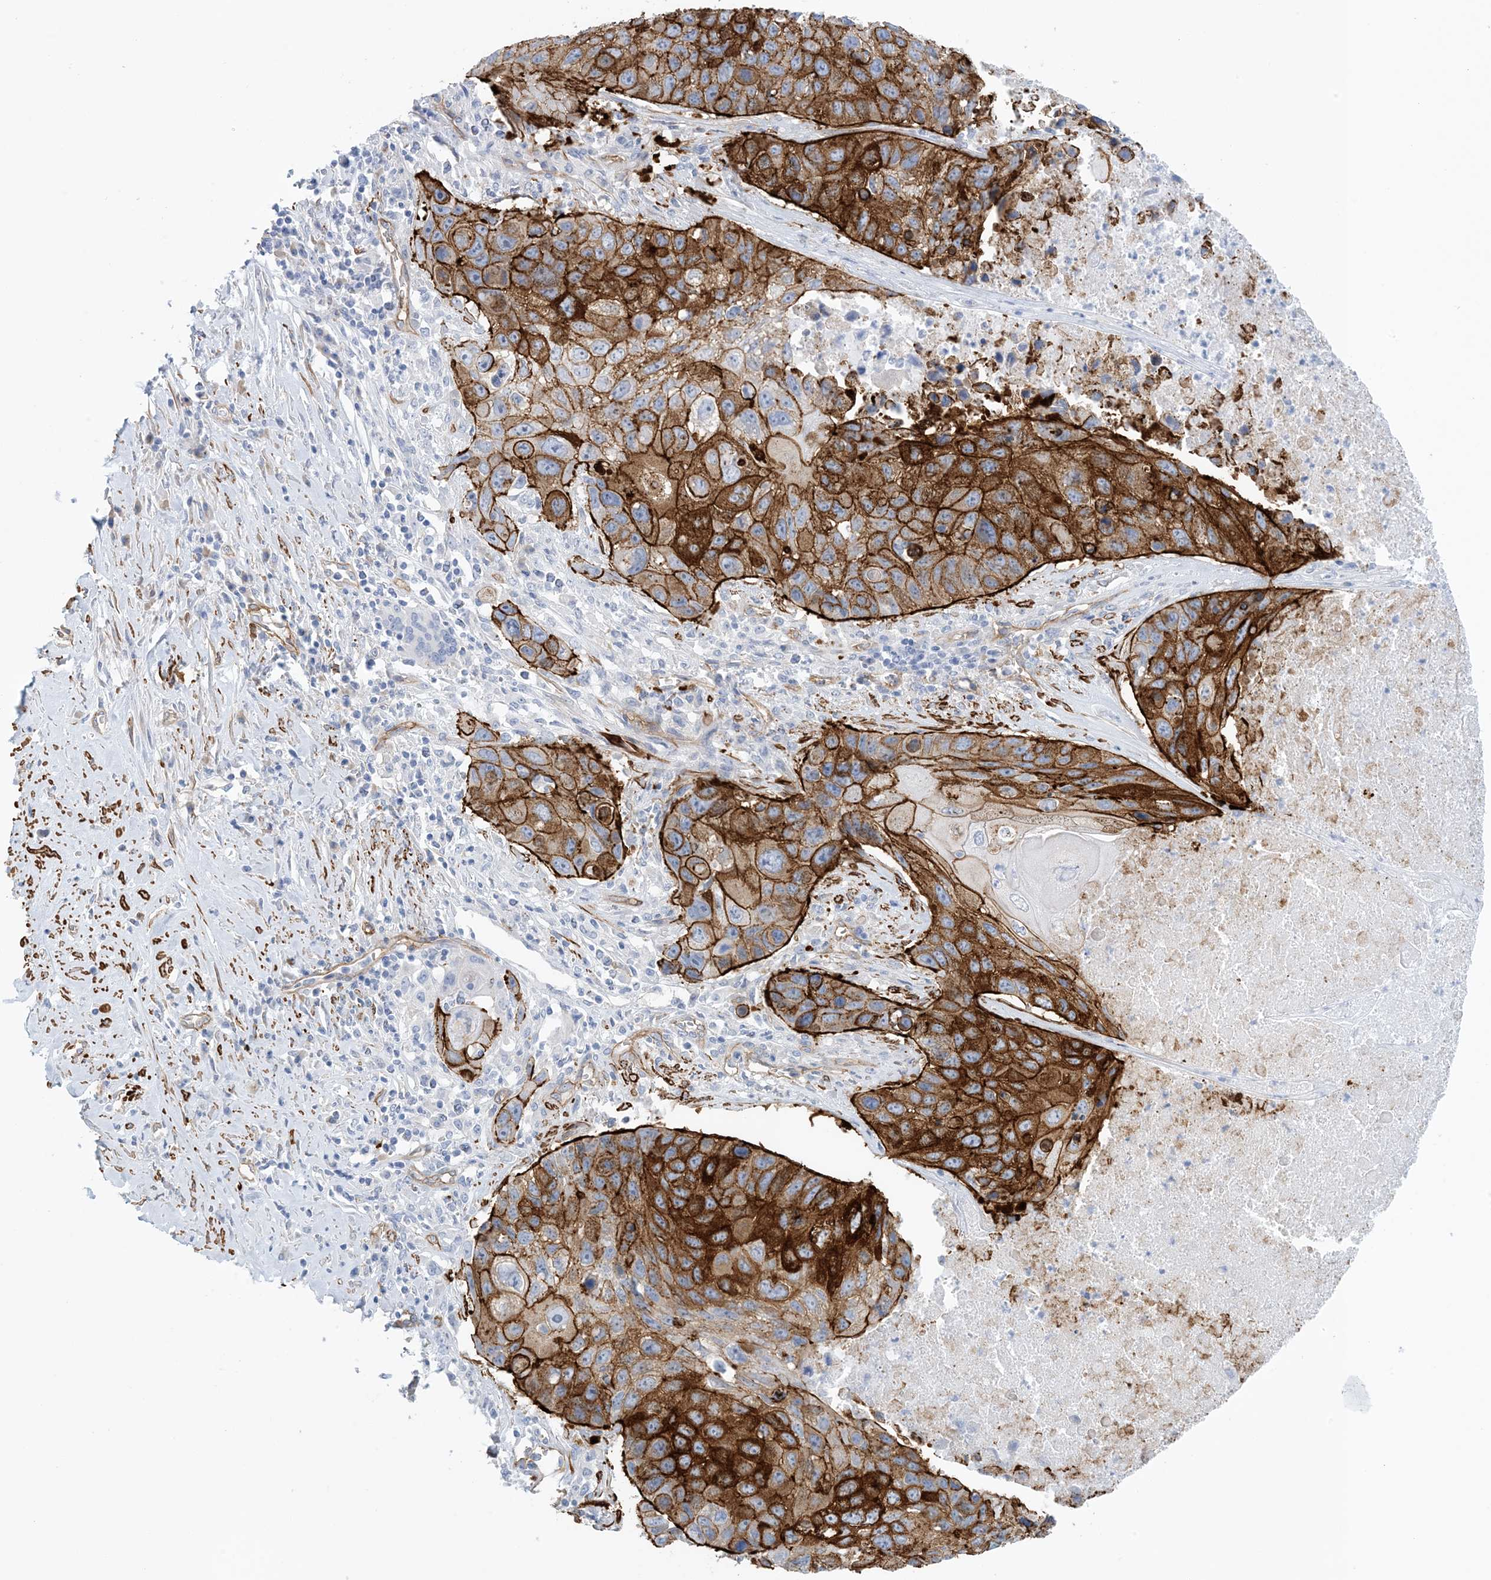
{"staining": {"intensity": "strong", "quantity": ">75%", "location": "cytoplasmic/membranous"}, "tissue": "lung cancer", "cell_type": "Tumor cells", "image_type": "cancer", "snomed": [{"axis": "morphology", "description": "Squamous cell carcinoma, NOS"}, {"axis": "topography", "description": "Lung"}], "caption": "Protein staining demonstrates strong cytoplasmic/membranous expression in about >75% of tumor cells in lung cancer (squamous cell carcinoma).", "gene": "SHANK1", "patient": {"sex": "male", "age": 61}}